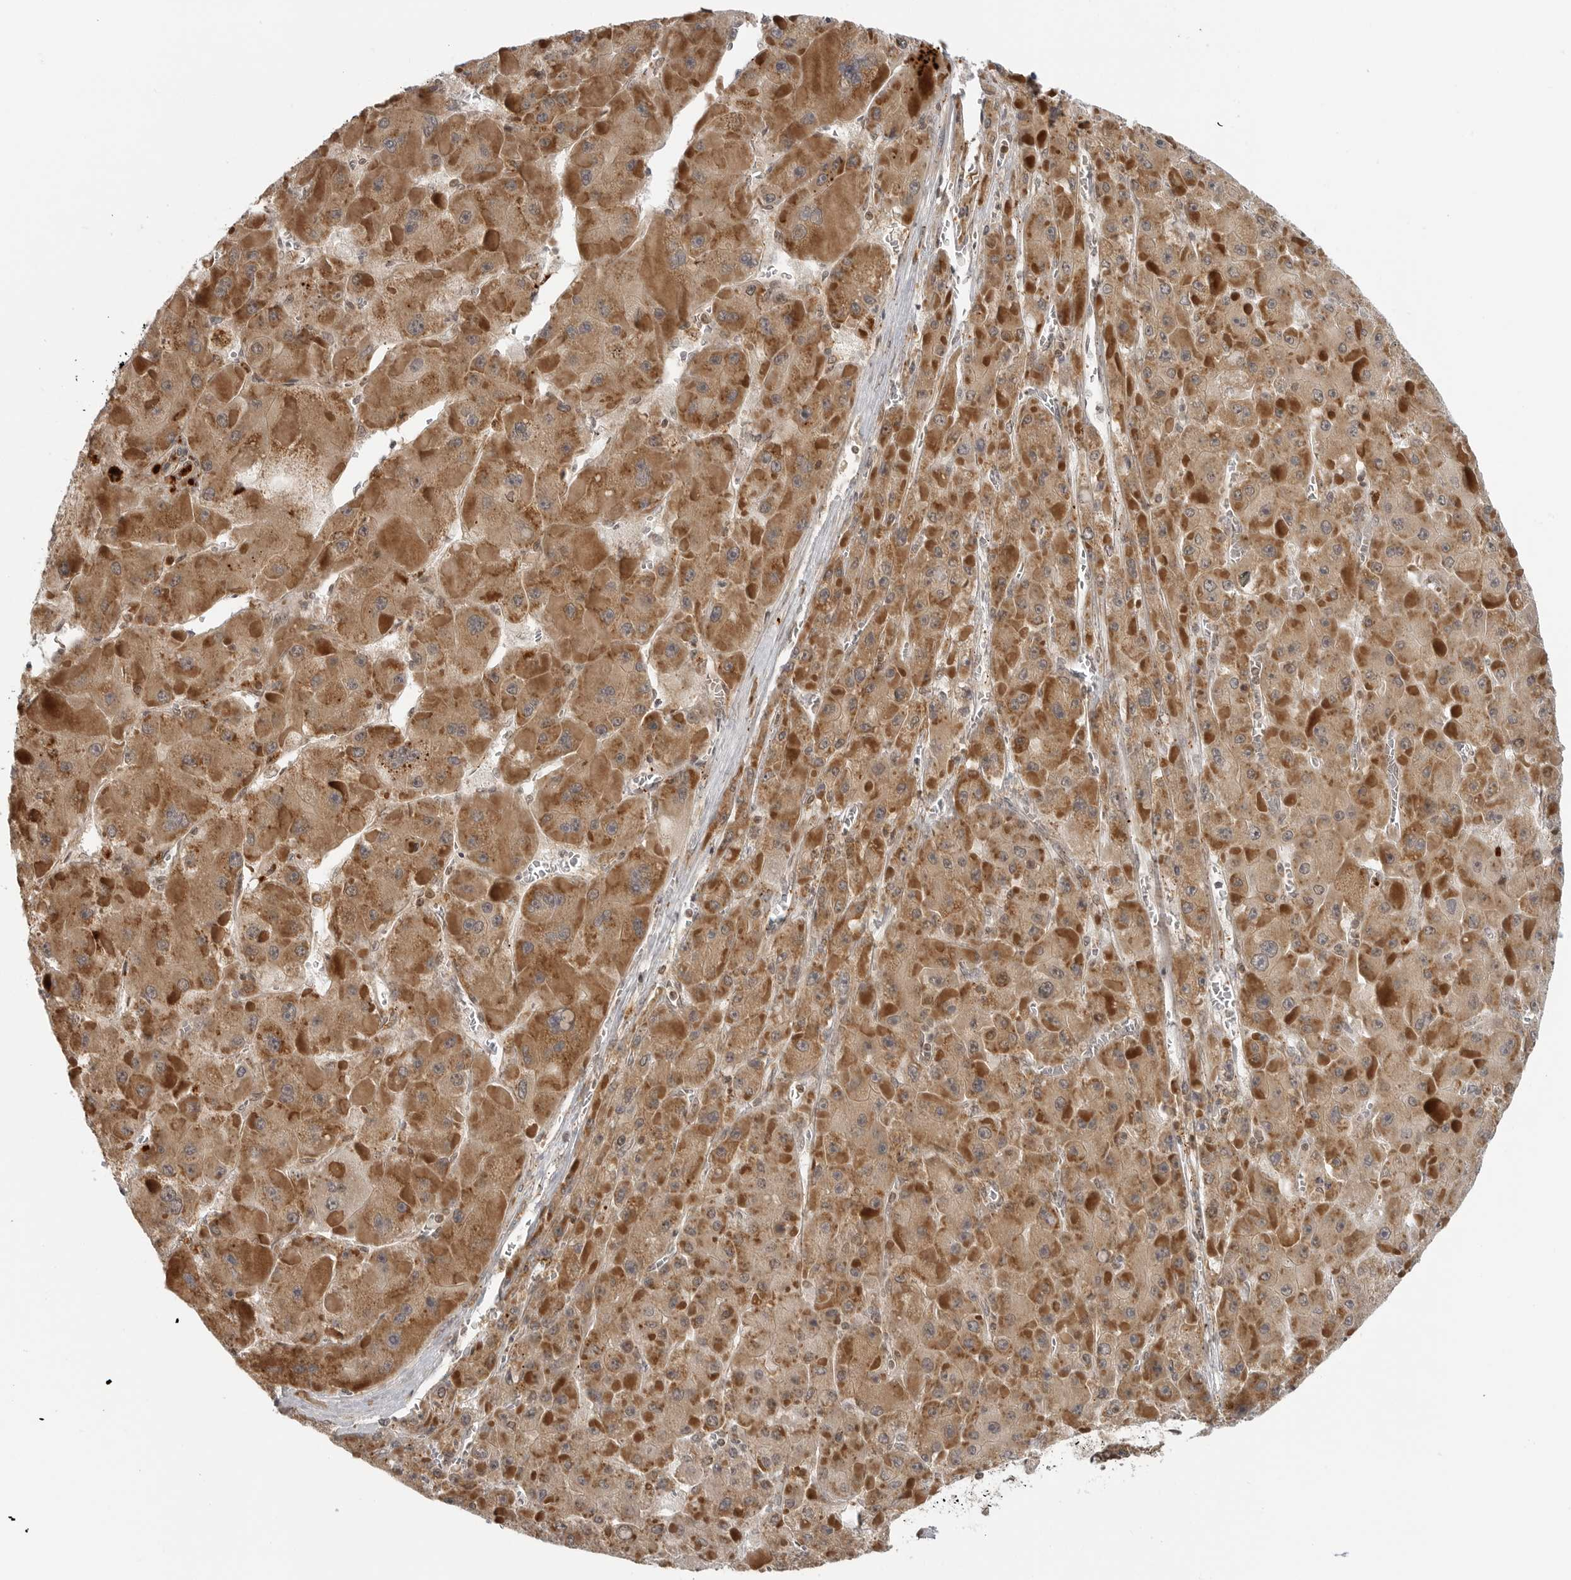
{"staining": {"intensity": "moderate", "quantity": ">75%", "location": "cytoplasmic/membranous"}, "tissue": "liver cancer", "cell_type": "Tumor cells", "image_type": "cancer", "snomed": [{"axis": "morphology", "description": "Carcinoma, Hepatocellular, NOS"}, {"axis": "topography", "description": "Liver"}], "caption": "Human liver cancer stained with a brown dye shows moderate cytoplasmic/membranous positive positivity in approximately >75% of tumor cells.", "gene": "COPA", "patient": {"sex": "female", "age": 73}}